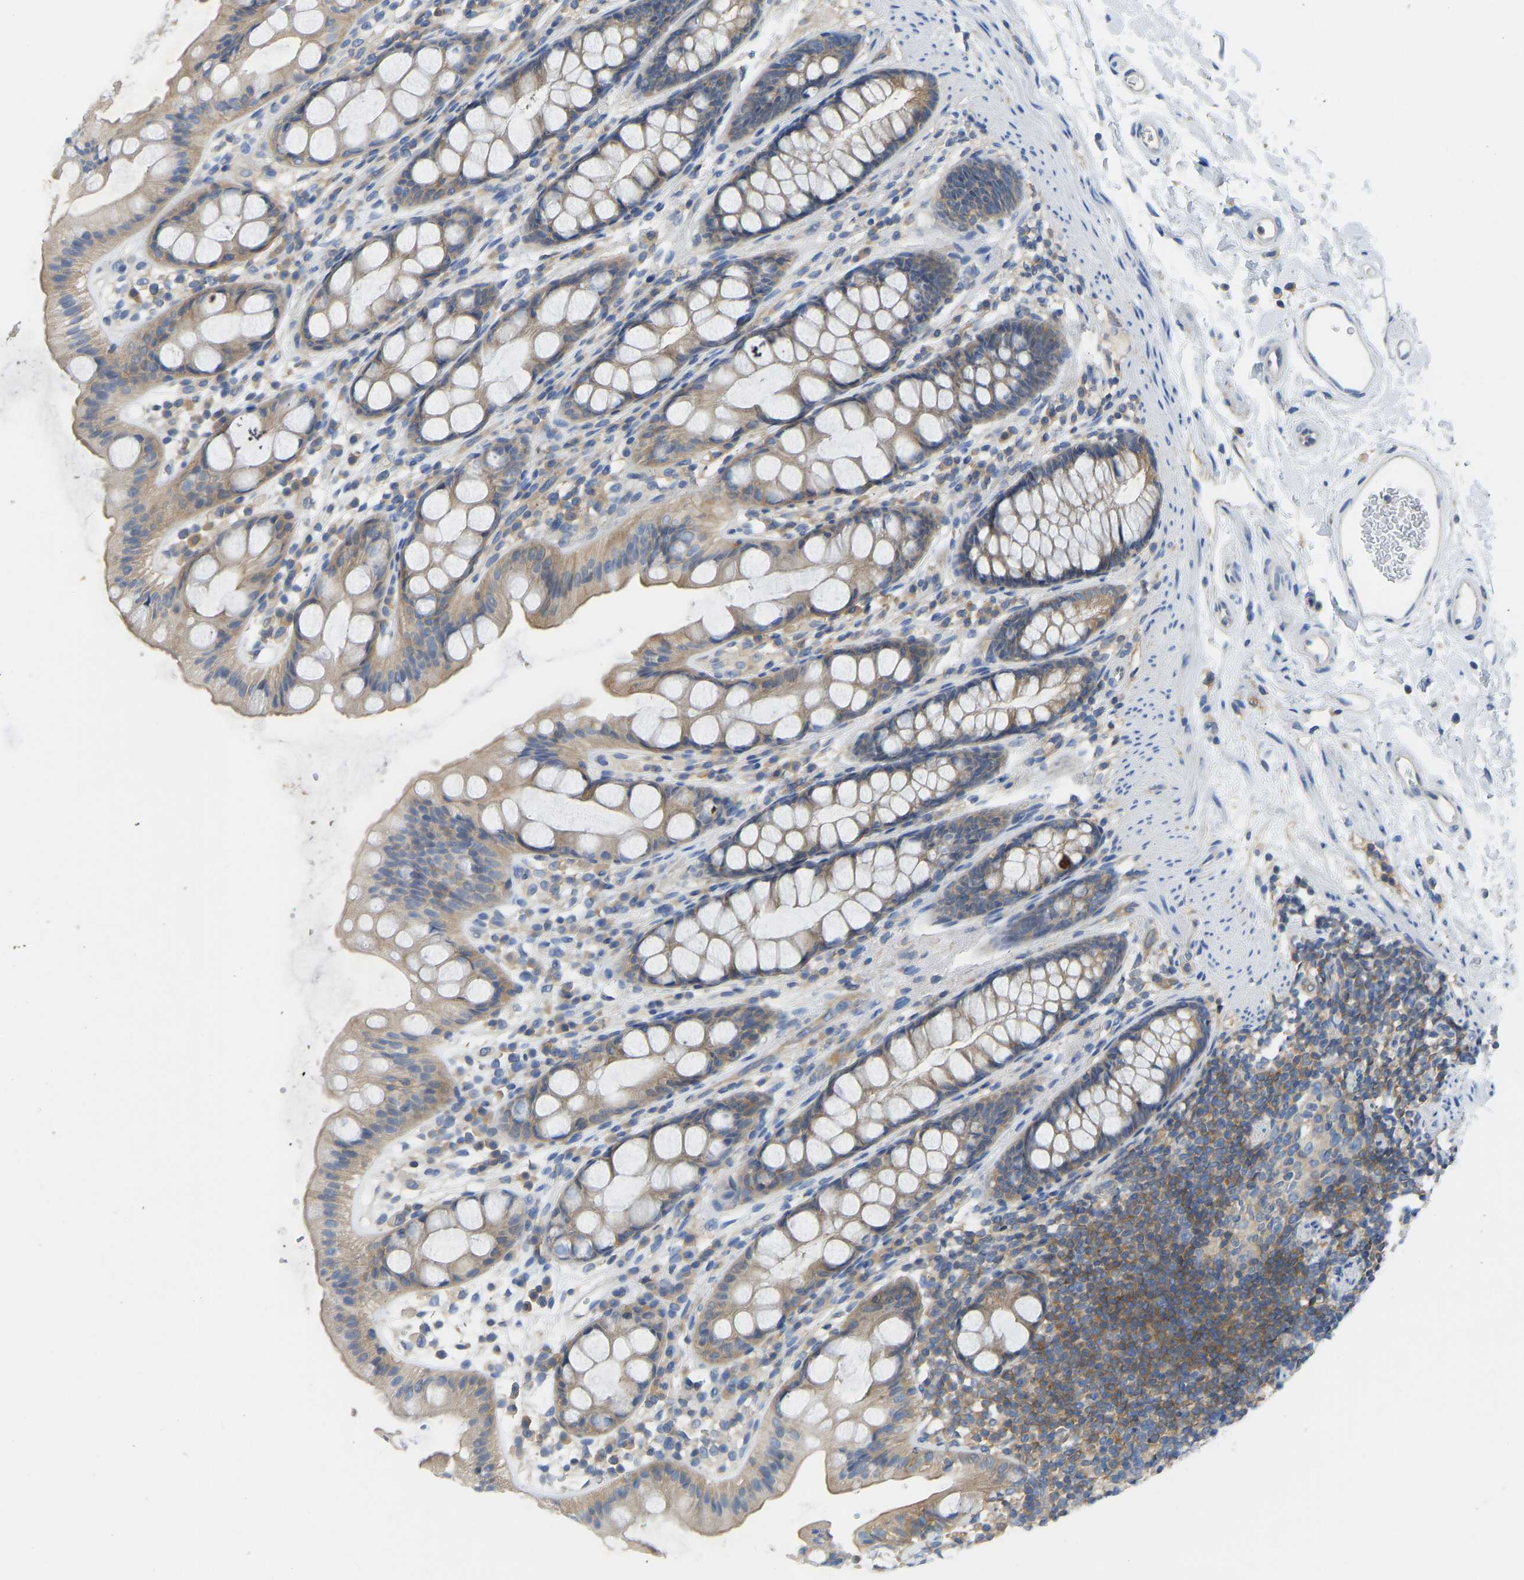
{"staining": {"intensity": "weak", "quantity": ">75%", "location": "cytoplasmic/membranous"}, "tissue": "rectum", "cell_type": "Glandular cells", "image_type": "normal", "snomed": [{"axis": "morphology", "description": "Normal tissue, NOS"}, {"axis": "topography", "description": "Rectum"}], "caption": "This histopathology image displays IHC staining of unremarkable rectum, with low weak cytoplasmic/membranous staining in approximately >75% of glandular cells.", "gene": "PPP3CA", "patient": {"sex": "female", "age": 65}}